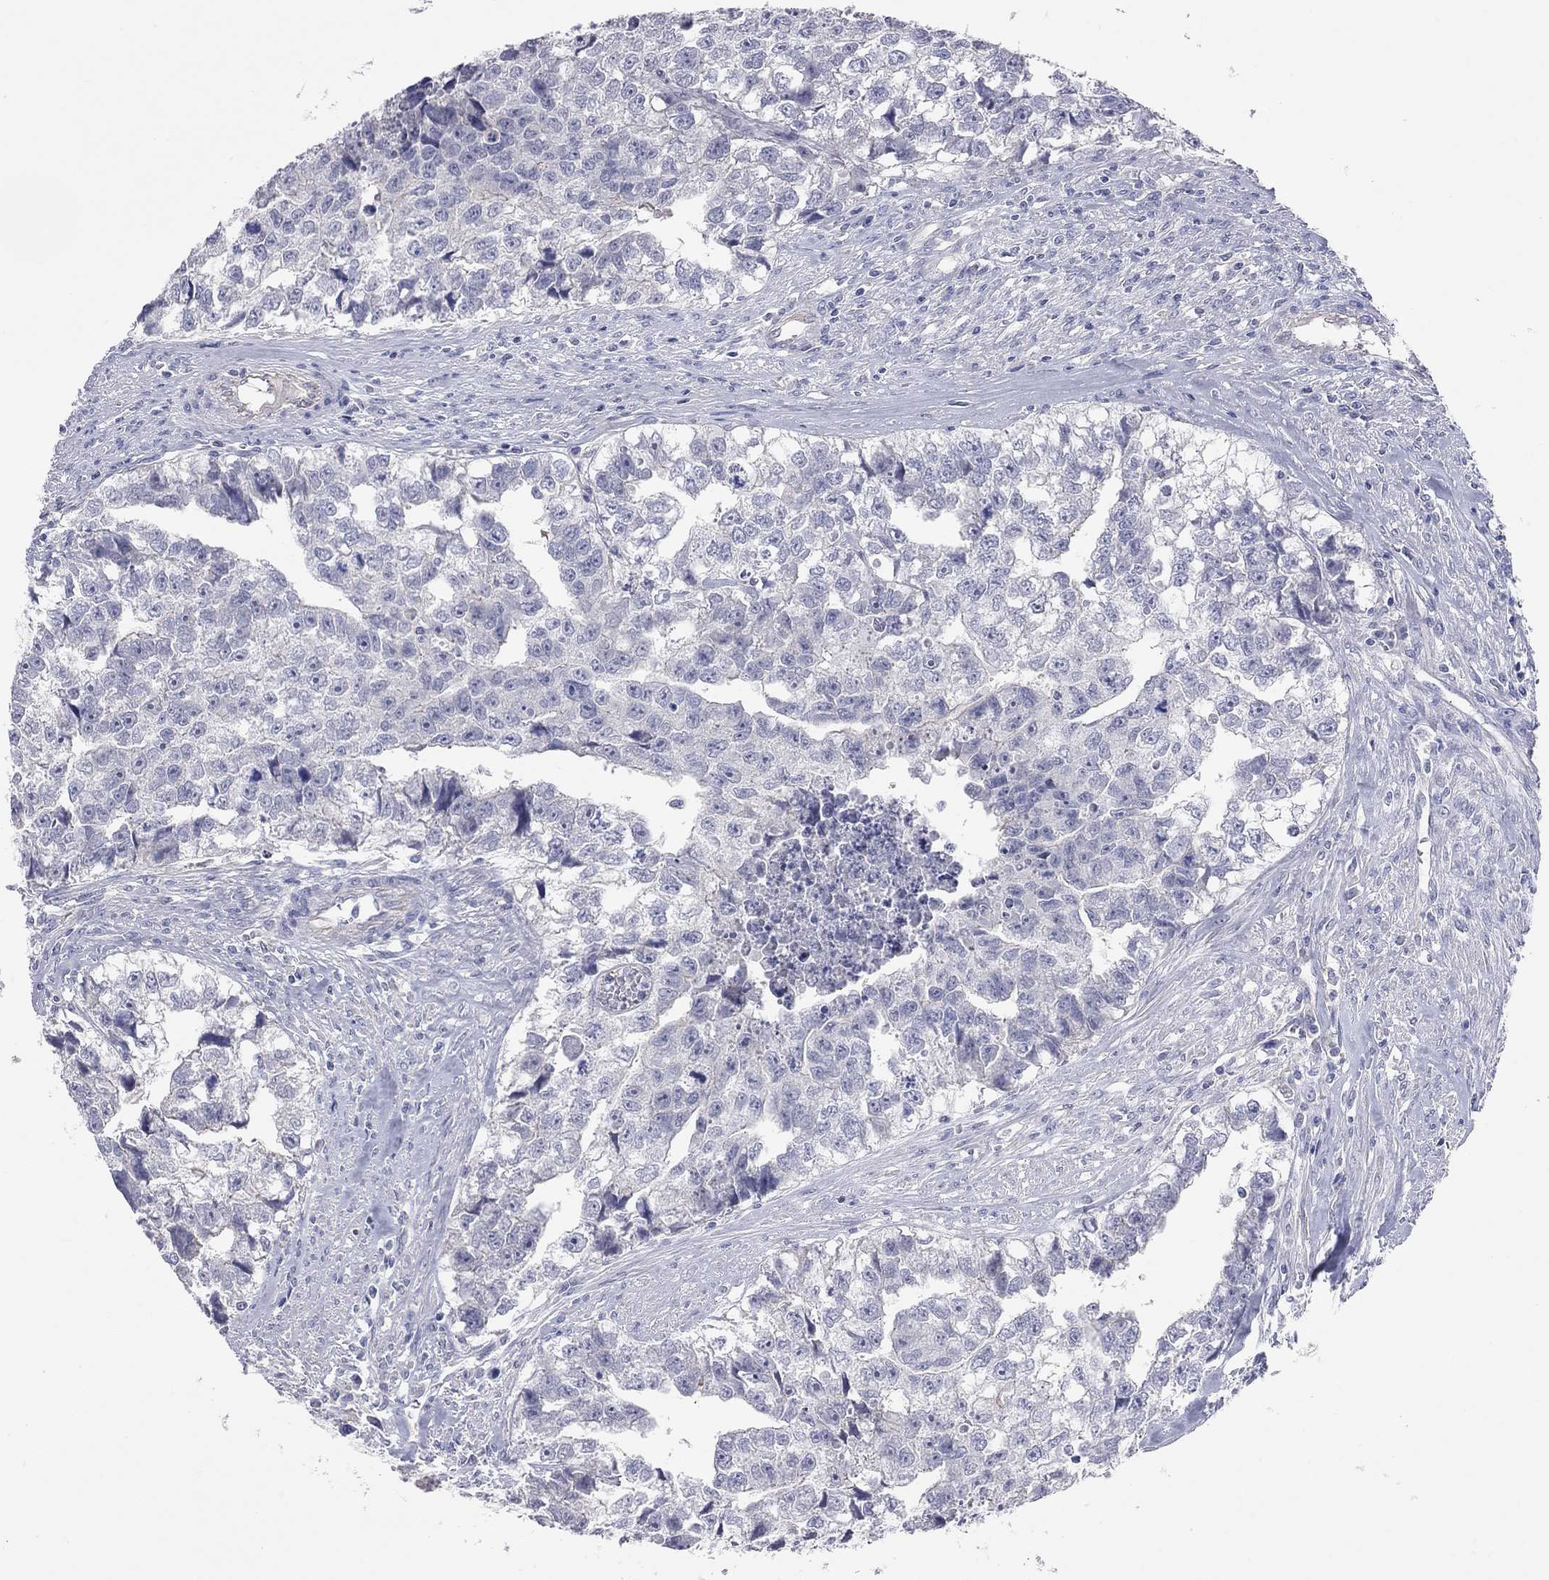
{"staining": {"intensity": "negative", "quantity": "none", "location": "none"}, "tissue": "testis cancer", "cell_type": "Tumor cells", "image_type": "cancer", "snomed": [{"axis": "morphology", "description": "Carcinoma, Embryonal, NOS"}, {"axis": "morphology", "description": "Teratoma, malignant, NOS"}, {"axis": "topography", "description": "Testis"}], "caption": "Tumor cells are negative for brown protein staining in teratoma (malignant) (testis).", "gene": "KCNB1", "patient": {"sex": "male", "age": 44}}